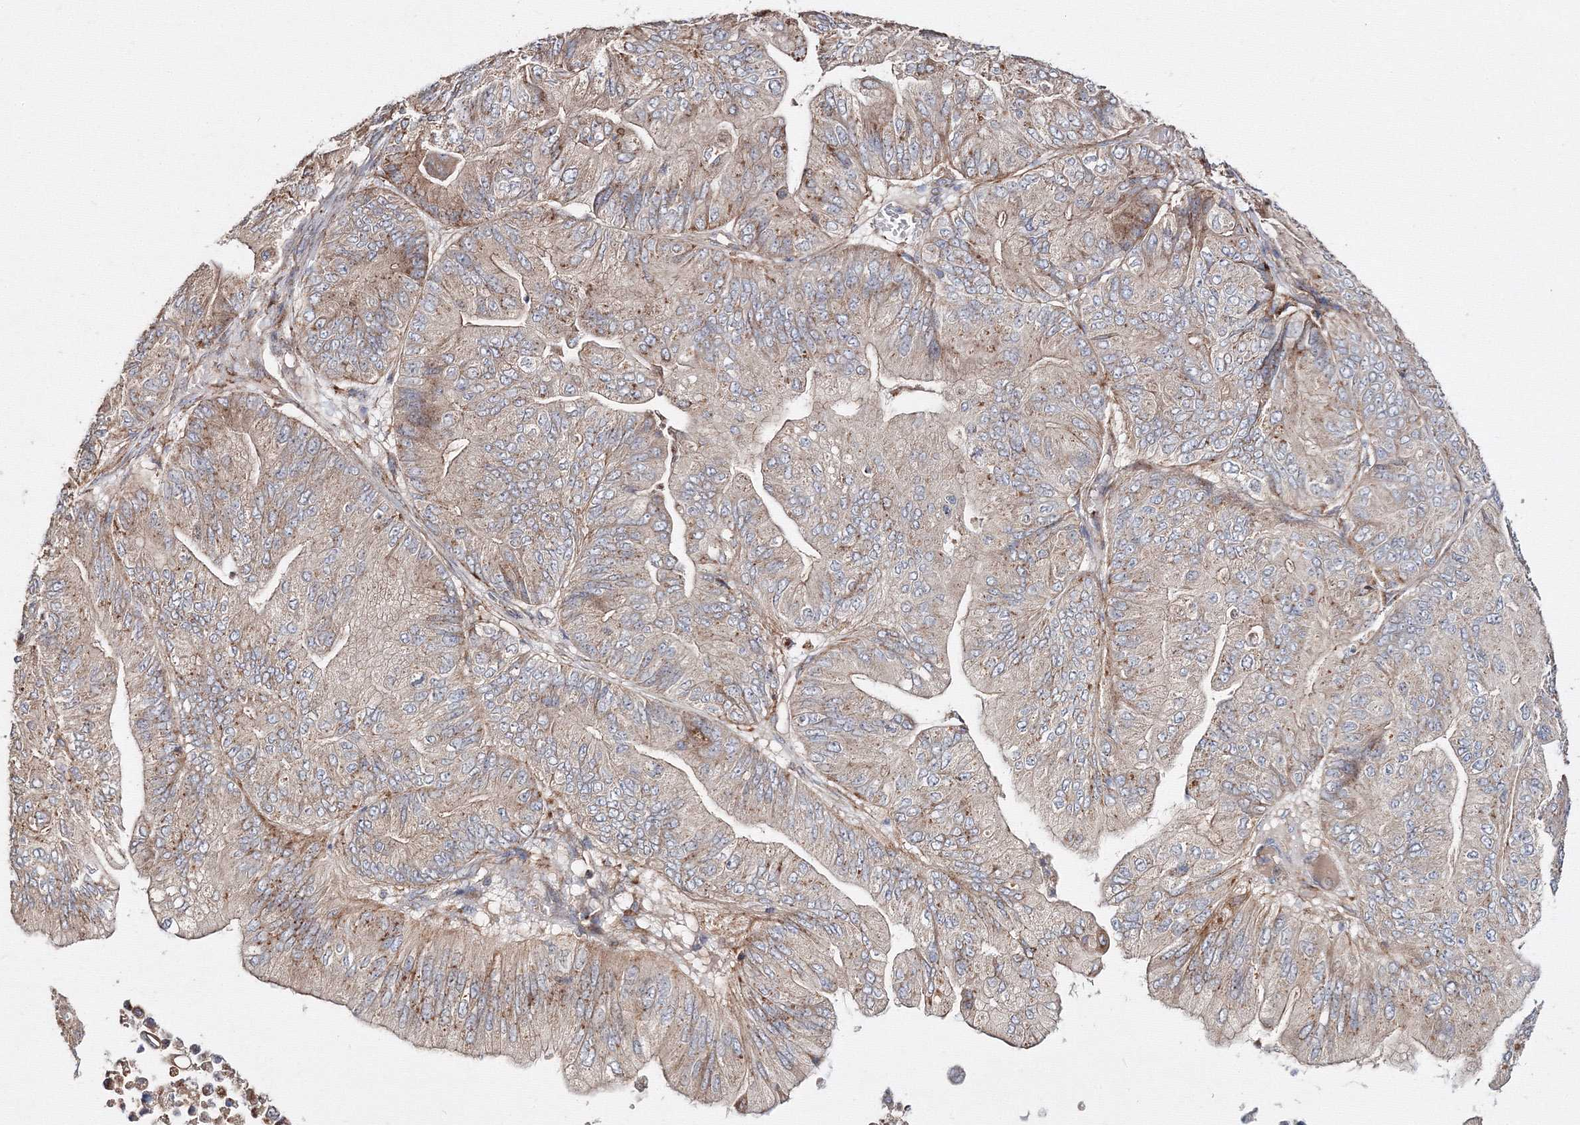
{"staining": {"intensity": "moderate", "quantity": "25%-75%", "location": "cytoplasmic/membranous"}, "tissue": "ovarian cancer", "cell_type": "Tumor cells", "image_type": "cancer", "snomed": [{"axis": "morphology", "description": "Cystadenocarcinoma, mucinous, NOS"}, {"axis": "topography", "description": "Ovary"}], "caption": "A high-resolution micrograph shows immunohistochemistry staining of mucinous cystadenocarcinoma (ovarian), which demonstrates moderate cytoplasmic/membranous positivity in about 25%-75% of tumor cells. (IHC, brightfield microscopy, high magnification).", "gene": "DDO", "patient": {"sex": "female", "age": 61}}